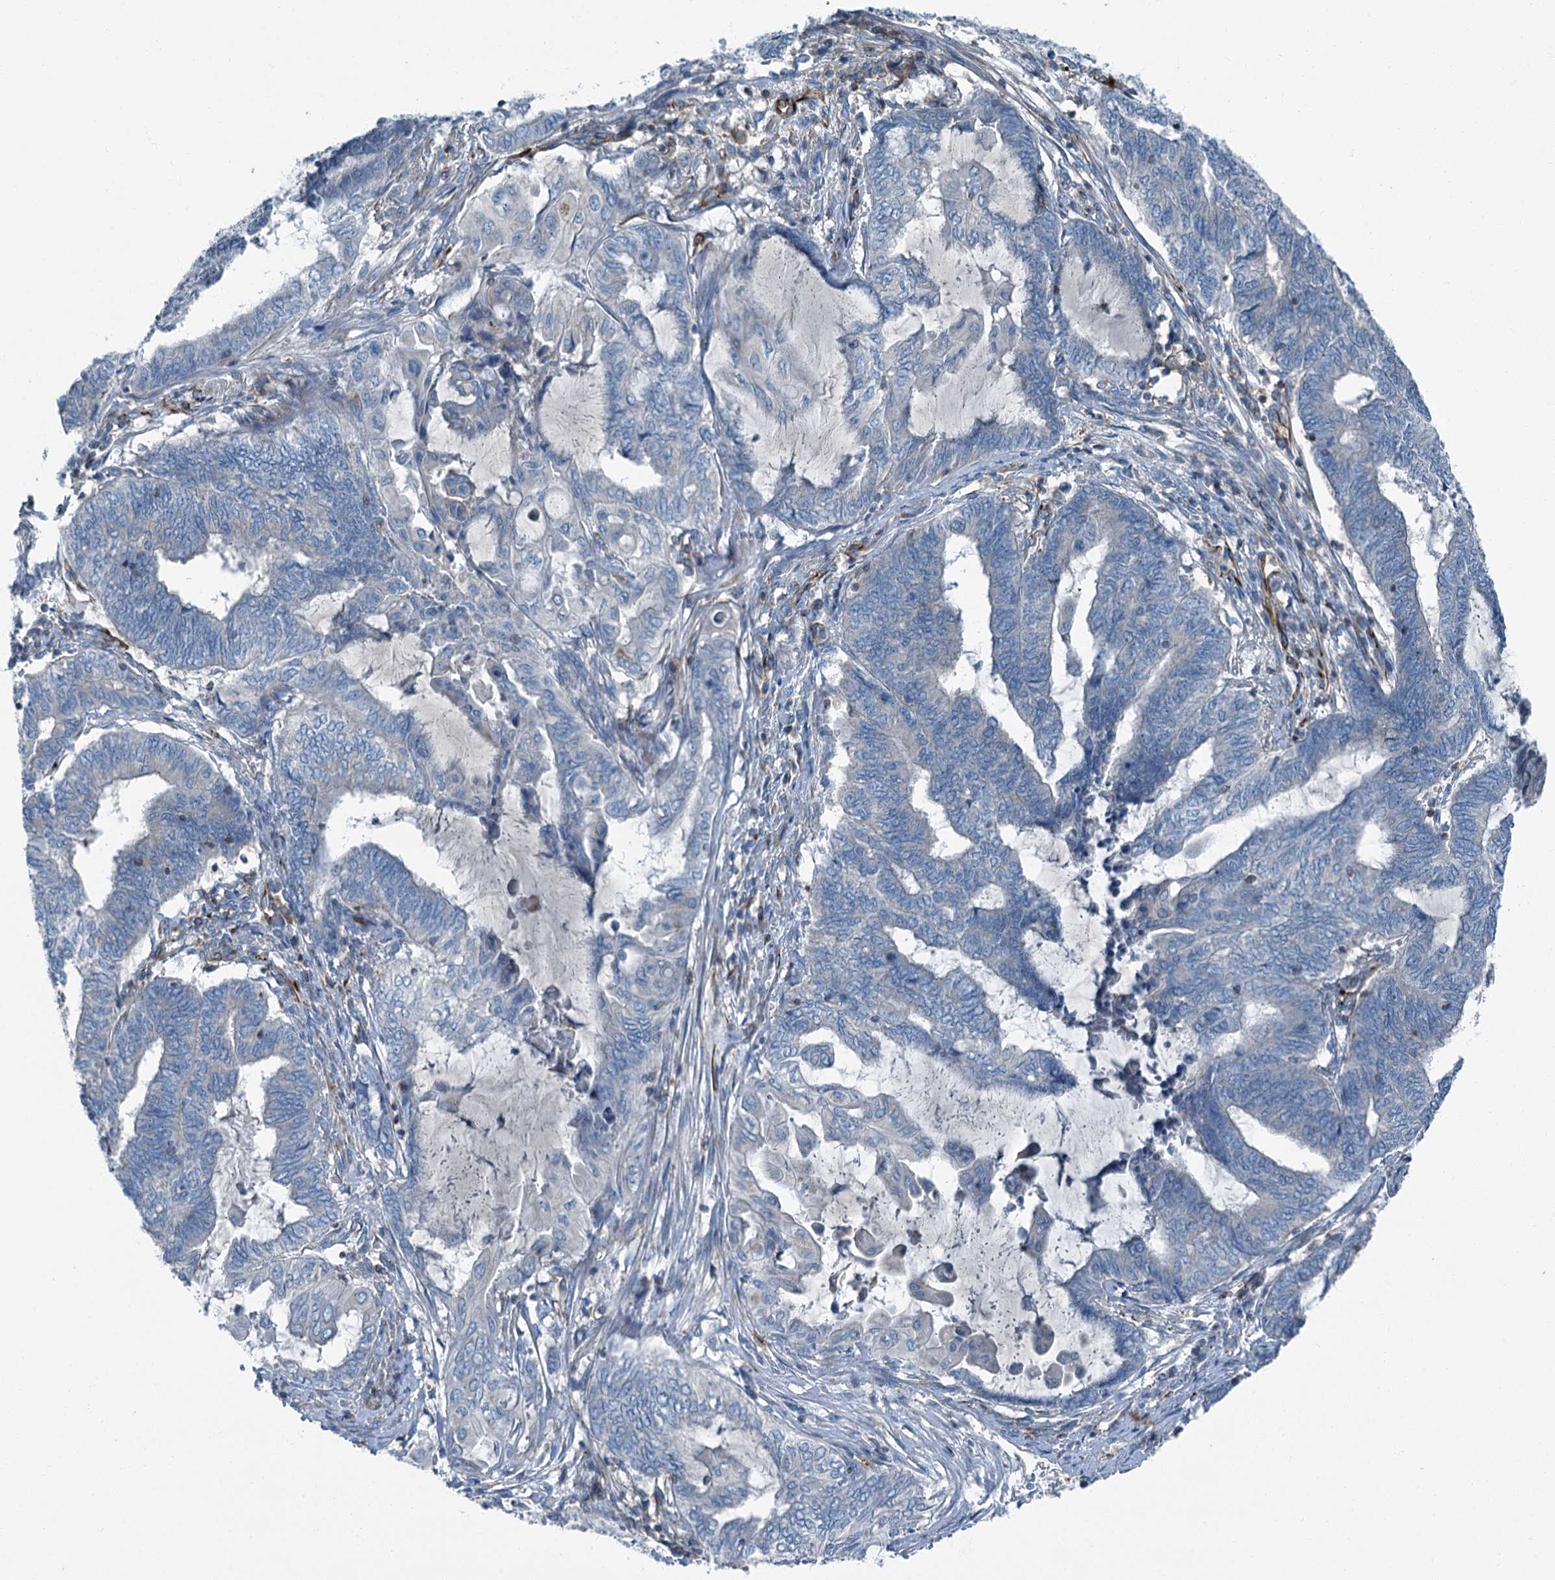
{"staining": {"intensity": "negative", "quantity": "none", "location": "none"}, "tissue": "endometrial cancer", "cell_type": "Tumor cells", "image_type": "cancer", "snomed": [{"axis": "morphology", "description": "Adenocarcinoma, NOS"}, {"axis": "topography", "description": "Uterus"}, {"axis": "topography", "description": "Endometrium"}], "caption": "Endometrial cancer (adenocarcinoma) was stained to show a protein in brown. There is no significant positivity in tumor cells.", "gene": "AXL", "patient": {"sex": "female", "age": 70}}